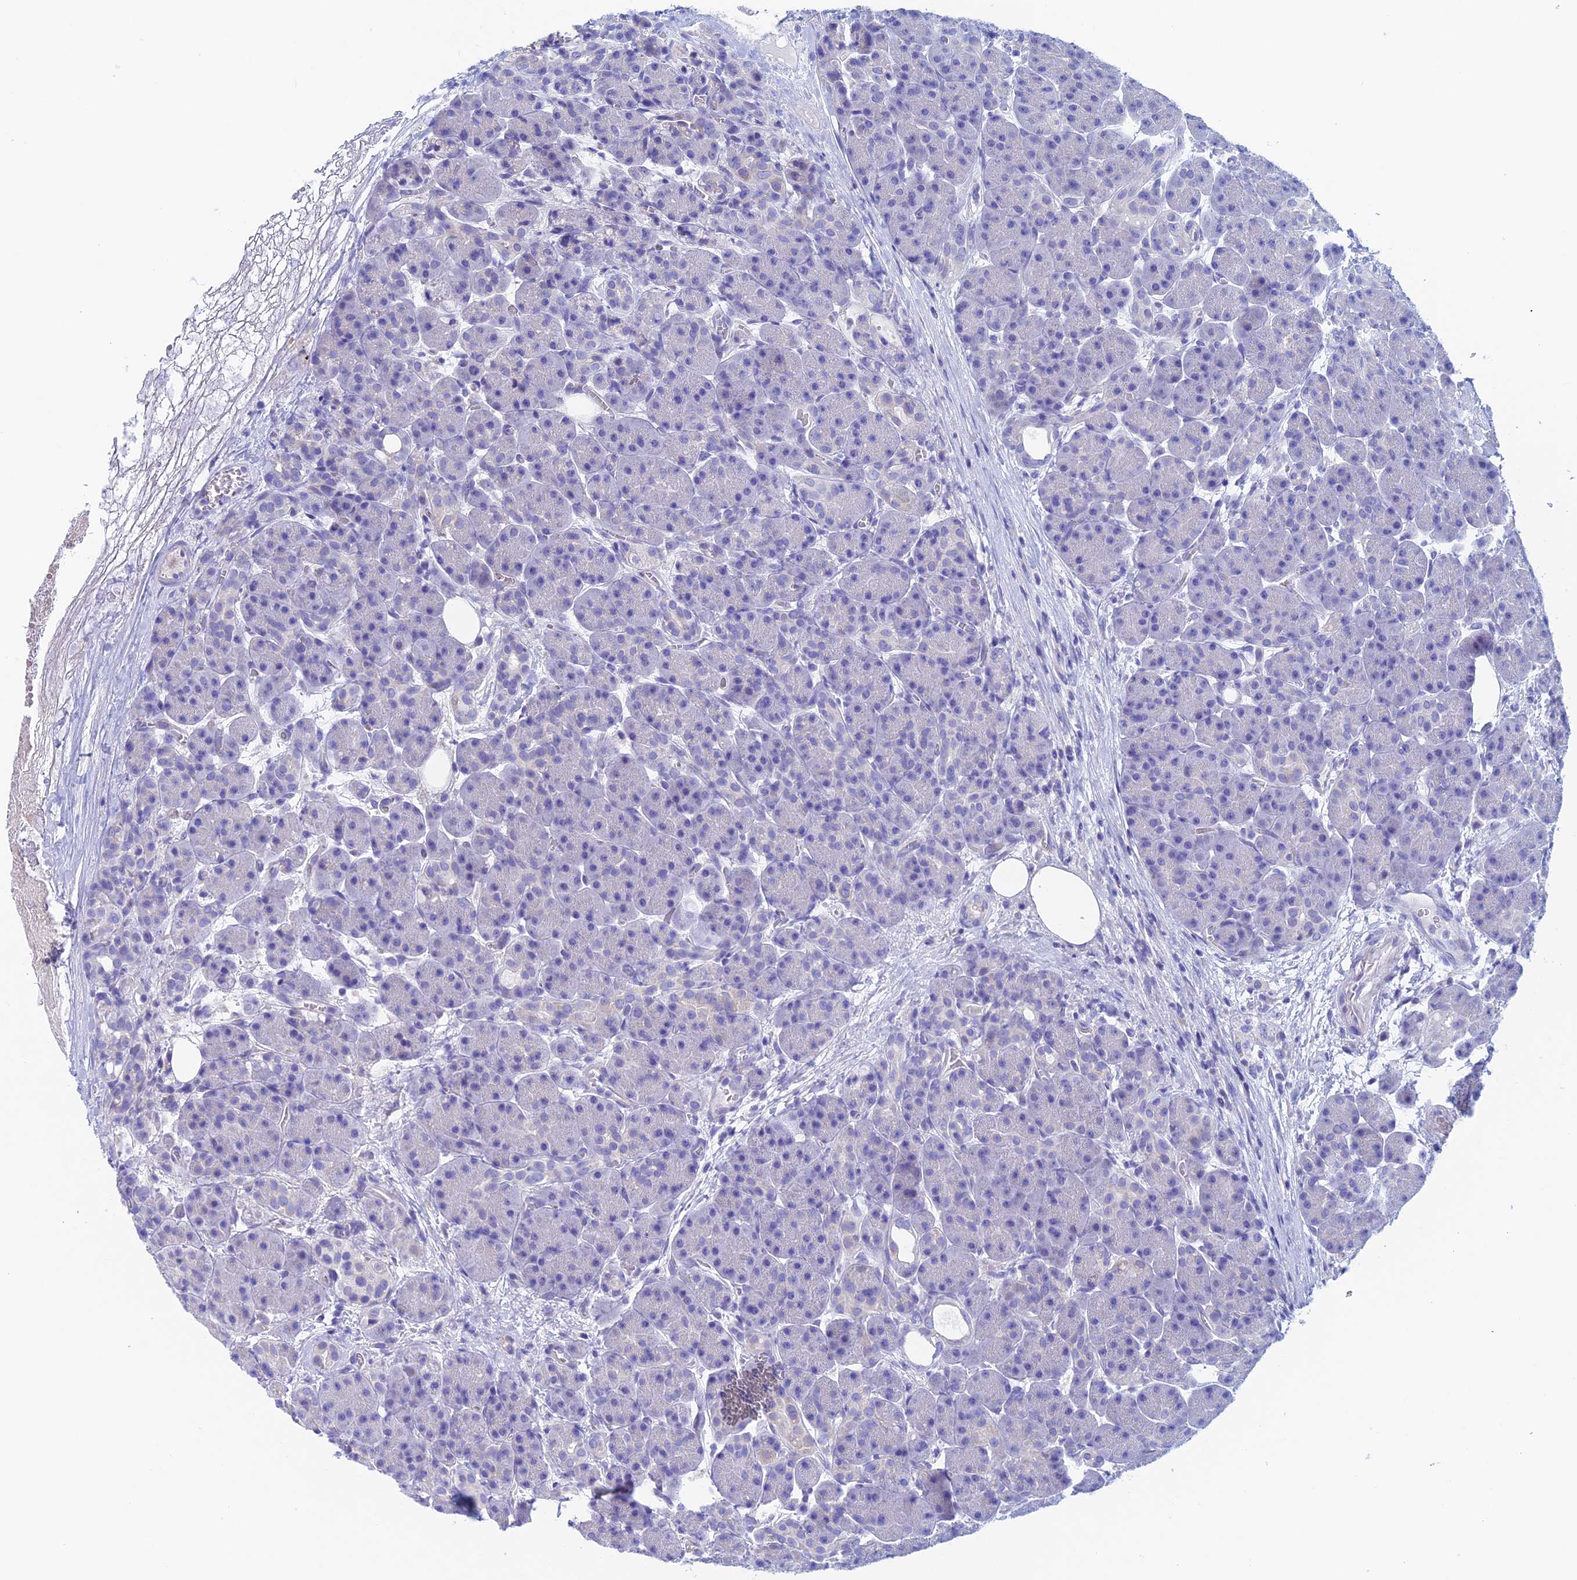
{"staining": {"intensity": "negative", "quantity": "none", "location": "none"}, "tissue": "pancreas", "cell_type": "Exocrine glandular cells", "image_type": "normal", "snomed": [{"axis": "morphology", "description": "Normal tissue, NOS"}, {"axis": "topography", "description": "Pancreas"}], "caption": "Exocrine glandular cells are negative for protein expression in benign human pancreas. (Immunohistochemistry (ihc), brightfield microscopy, high magnification).", "gene": "PSMC3IP", "patient": {"sex": "male", "age": 63}}